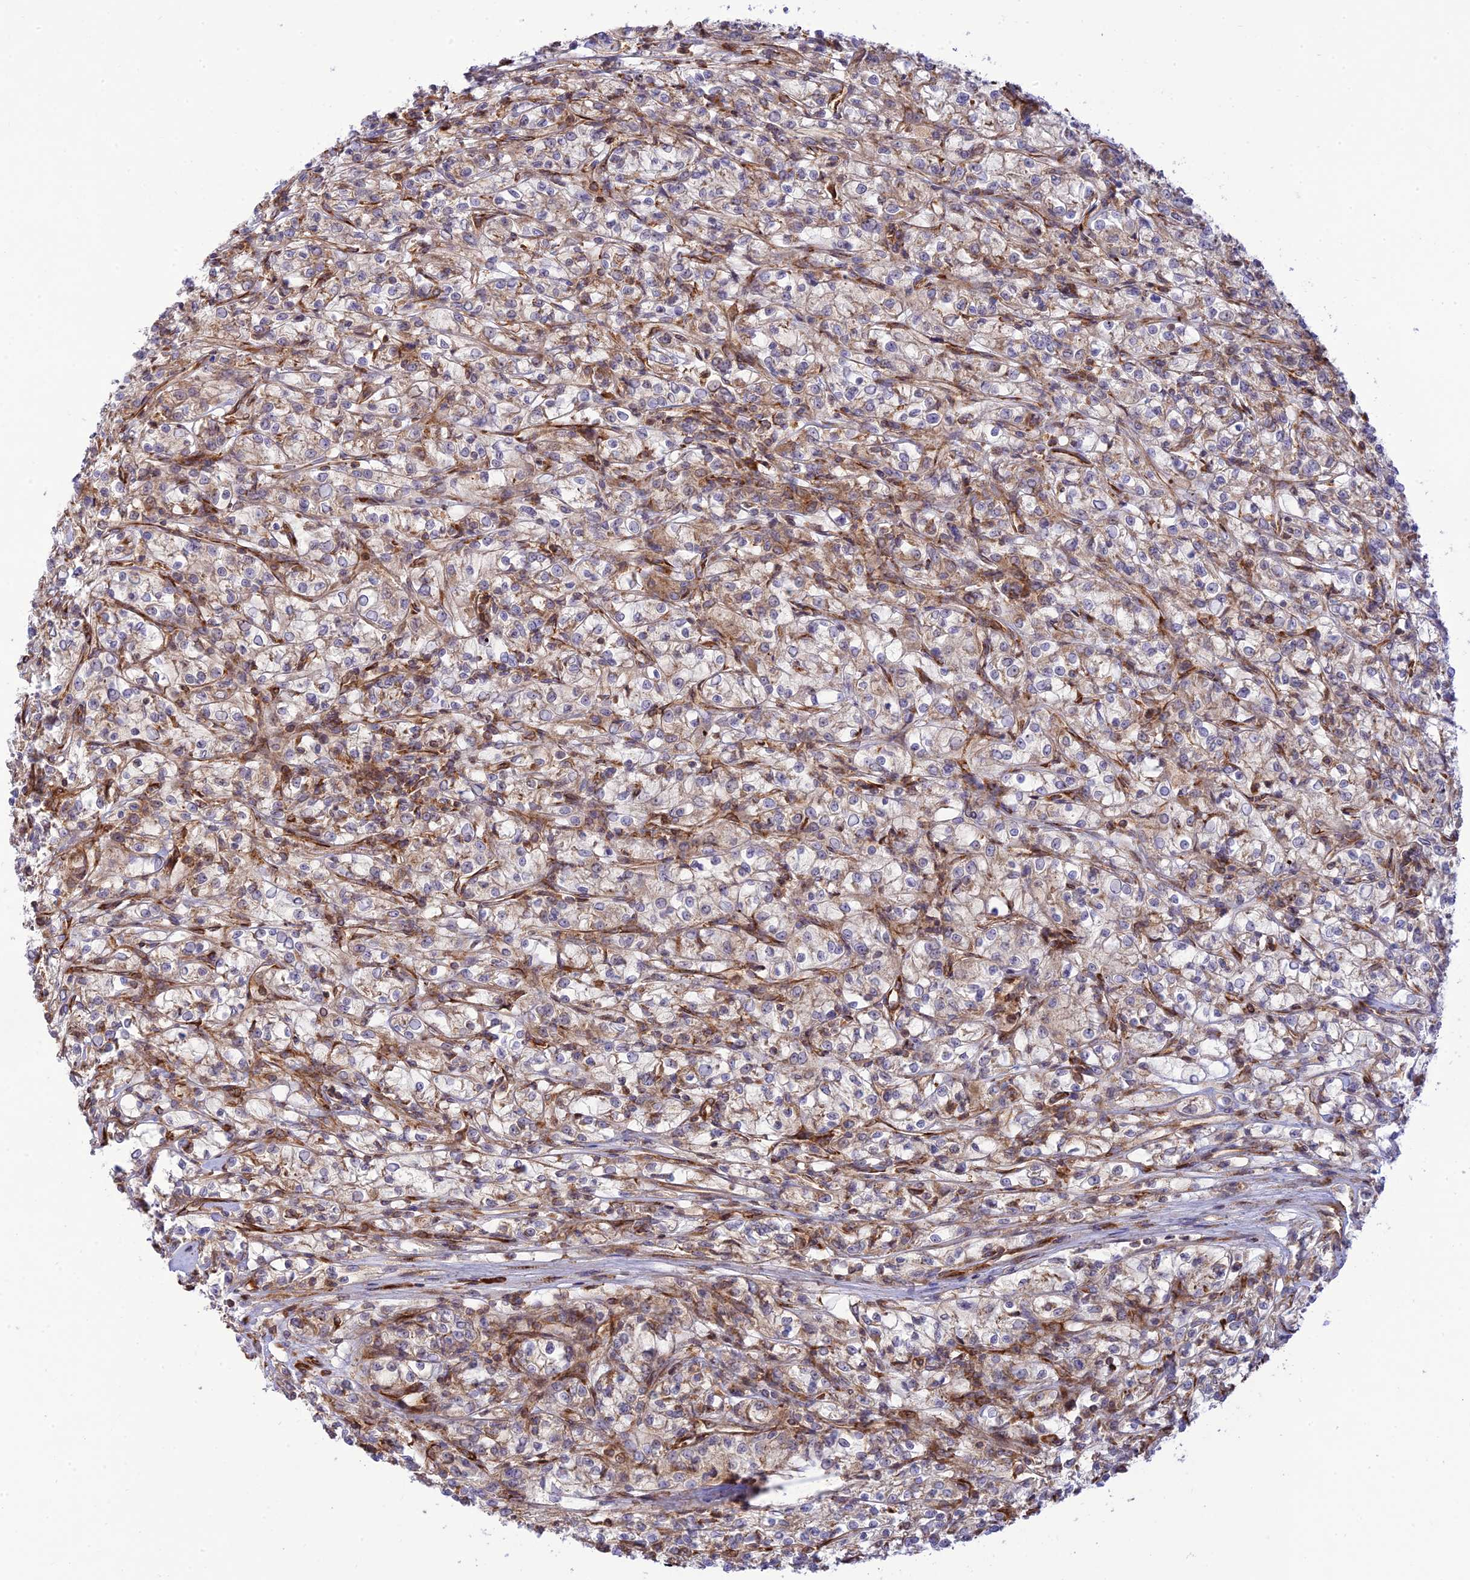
{"staining": {"intensity": "weak", "quantity": "25%-75%", "location": "cytoplasmic/membranous"}, "tissue": "renal cancer", "cell_type": "Tumor cells", "image_type": "cancer", "snomed": [{"axis": "morphology", "description": "Adenocarcinoma, NOS"}, {"axis": "topography", "description": "Kidney"}], "caption": "Protein expression analysis of renal cancer (adenocarcinoma) displays weak cytoplasmic/membranous expression in approximately 25%-75% of tumor cells.", "gene": "PIMREG", "patient": {"sex": "female", "age": 59}}